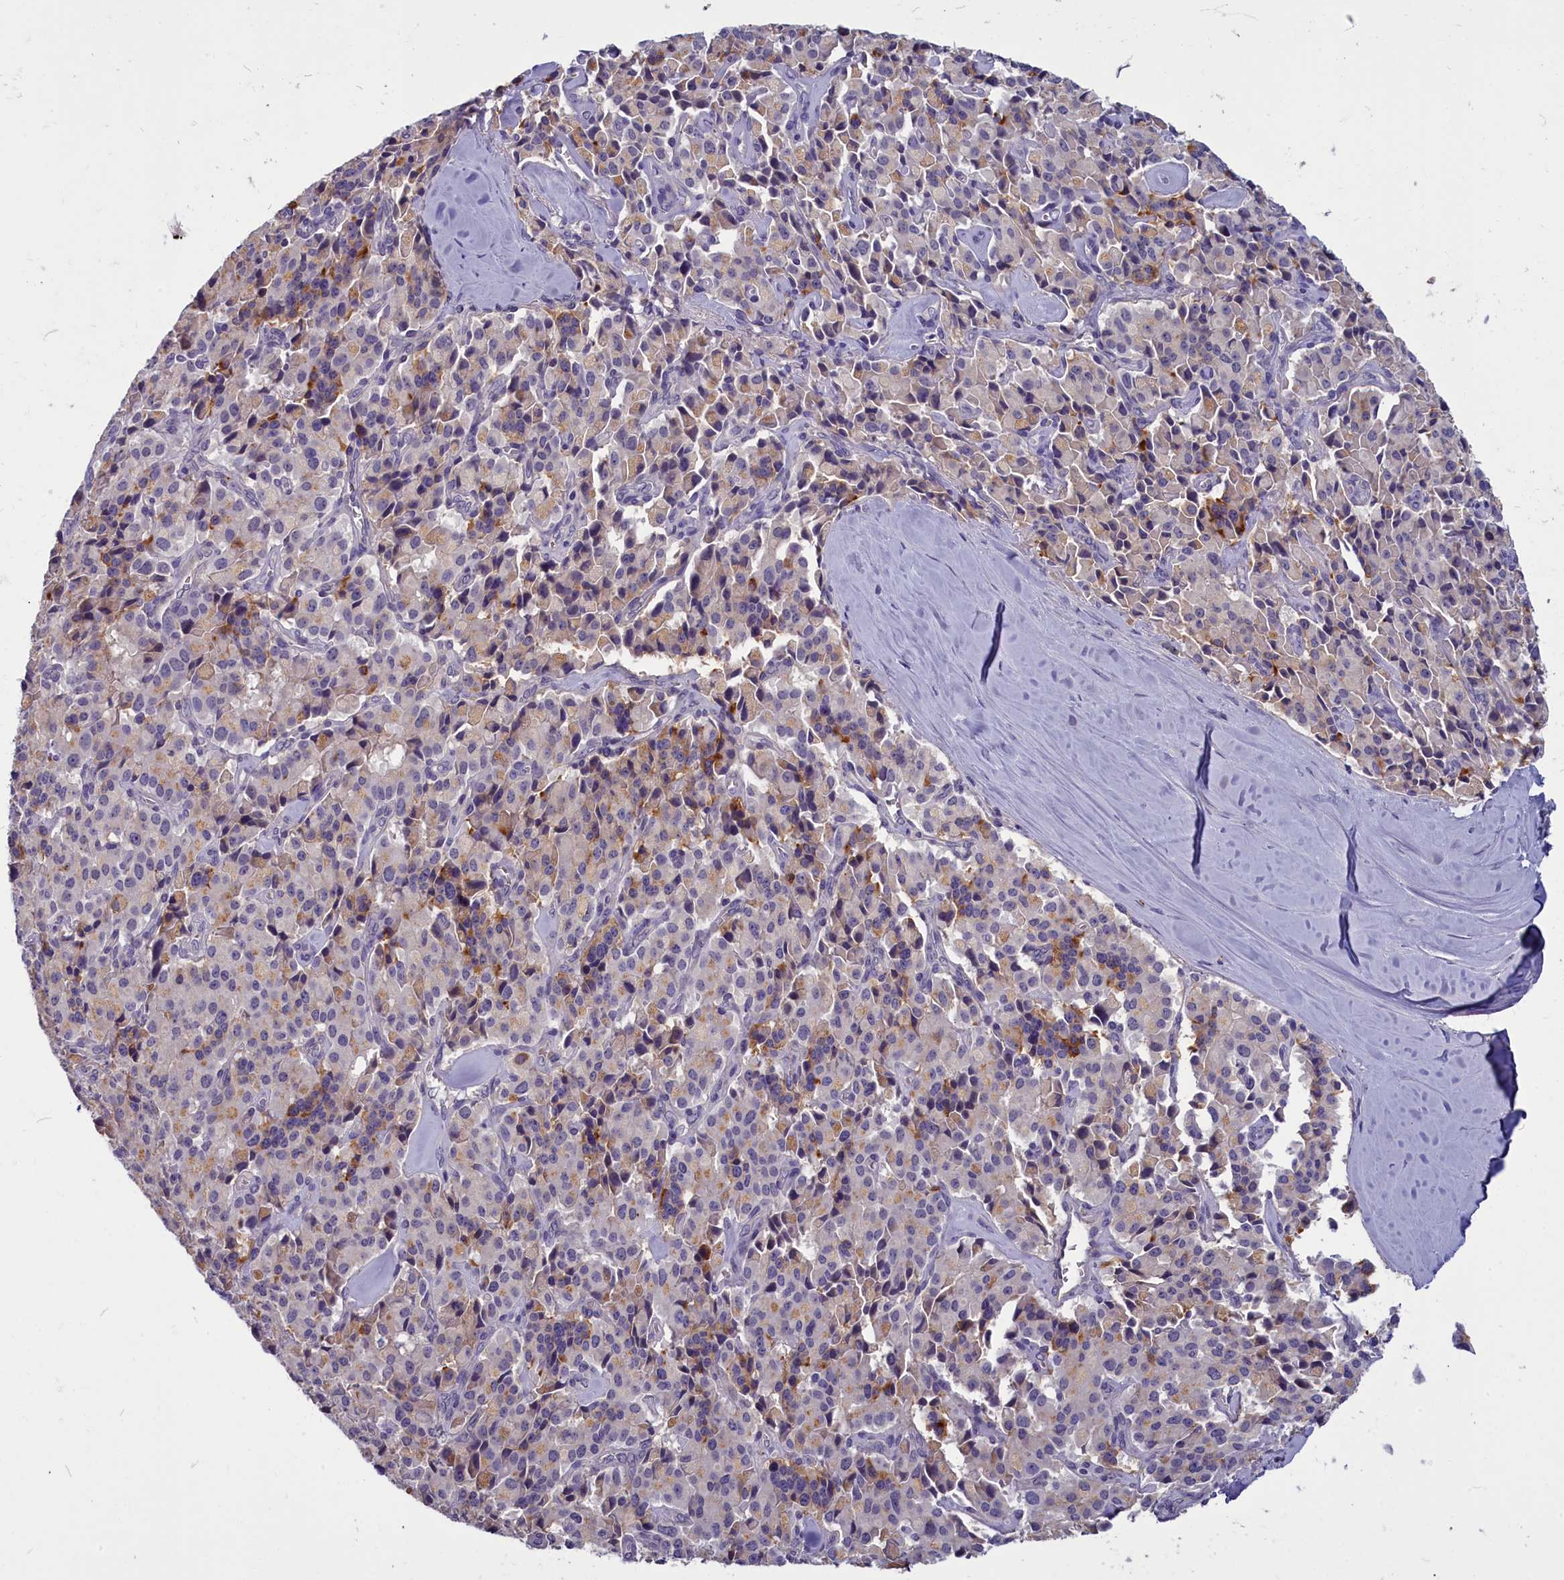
{"staining": {"intensity": "weak", "quantity": "25%-75%", "location": "cytoplasmic/membranous"}, "tissue": "pancreatic cancer", "cell_type": "Tumor cells", "image_type": "cancer", "snomed": [{"axis": "morphology", "description": "Adenocarcinoma, NOS"}, {"axis": "topography", "description": "Pancreas"}], "caption": "IHC photomicrograph of neoplastic tissue: pancreatic cancer stained using IHC demonstrates low levels of weak protein expression localized specifically in the cytoplasmic/membranous of tumor cells, appearing as a cytoplasmic/membranous brown color.", "gene": "SV2C", "patient": {"sex": "male", "age": 65}}